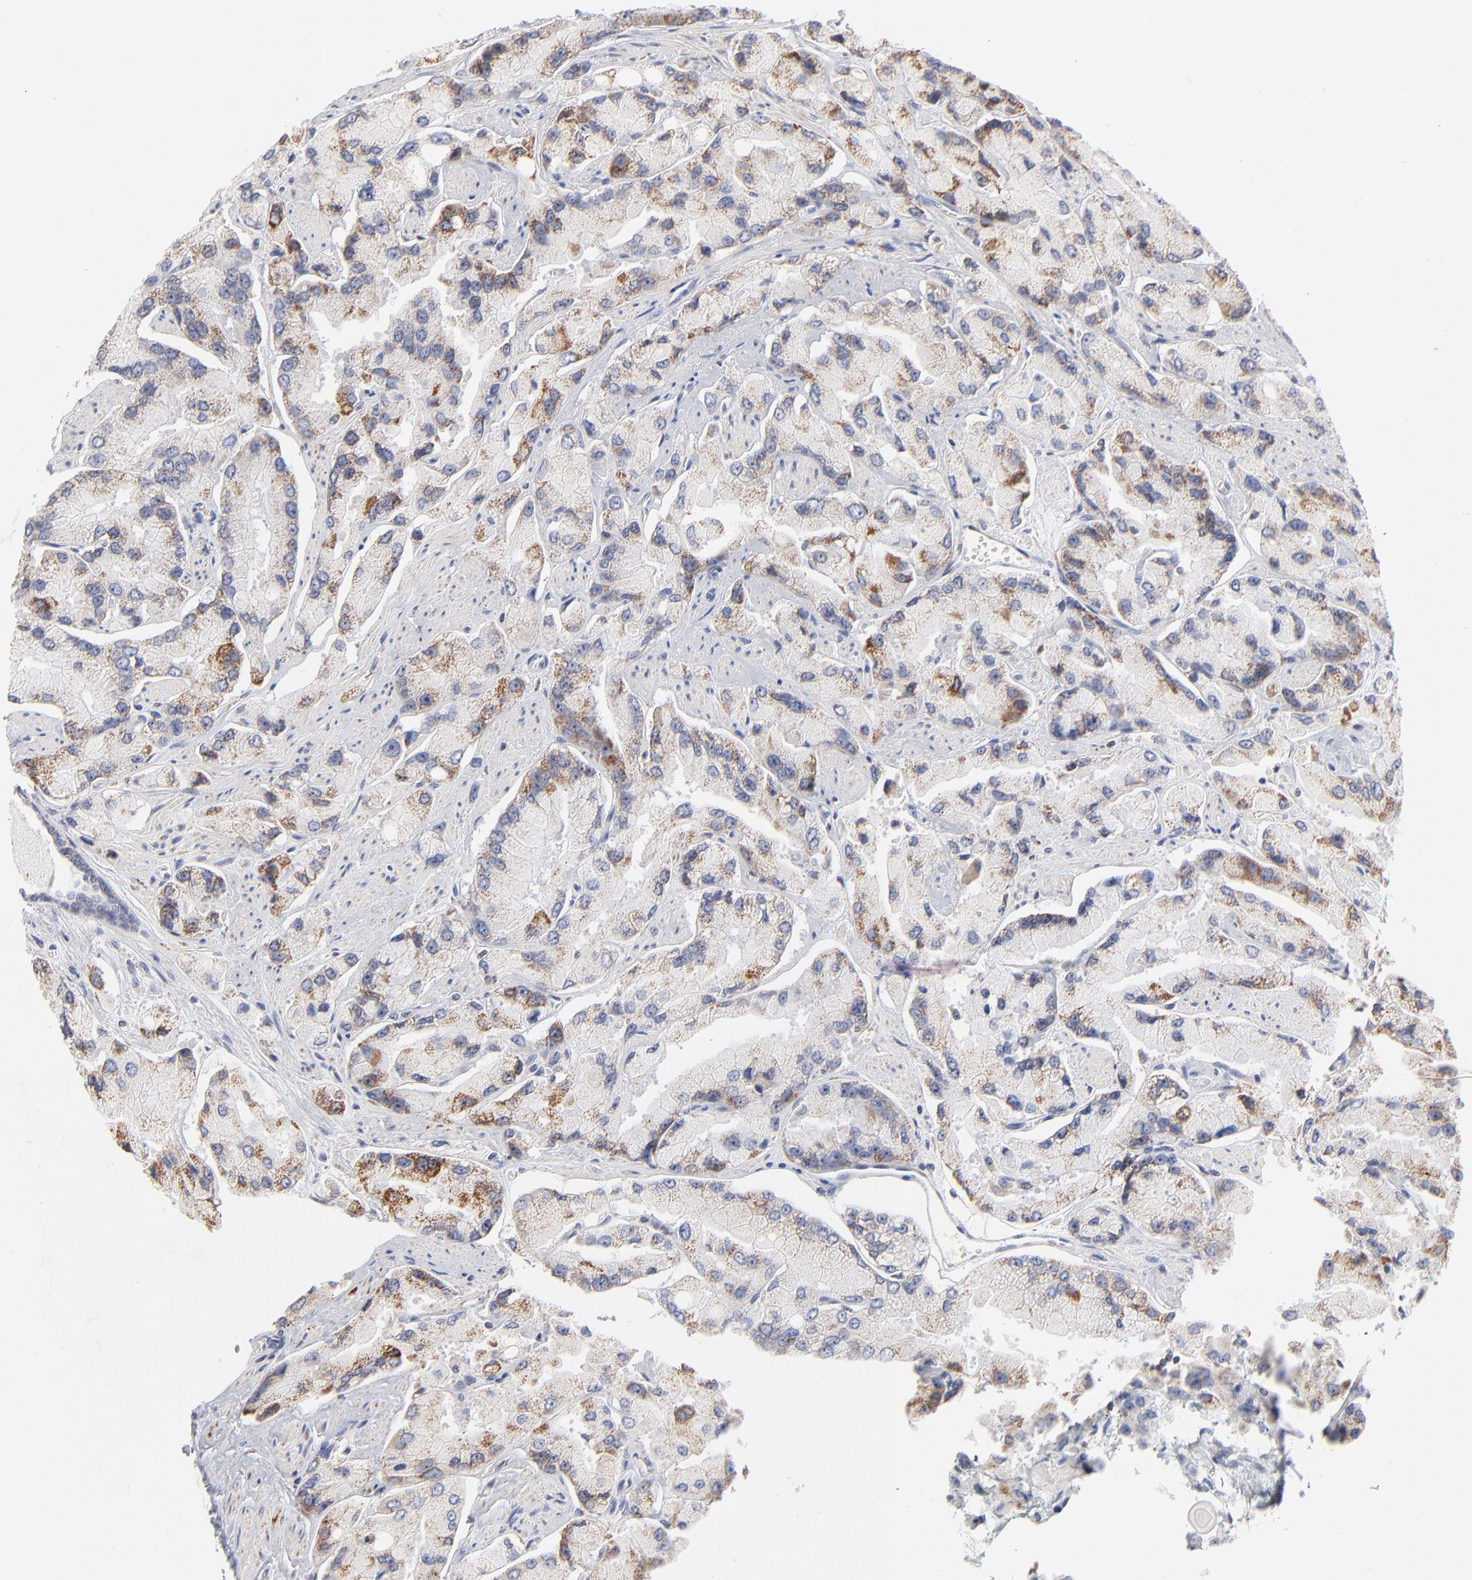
{"staining": {"intensity": "moderate", "quantity": ">75%", "location": "cytoplasmic/membranous"}, "tissue": "prostate cancer", "cell_type": "Tumor cells", "image_type": "cancer", "snomed": [{"axis": "morphology", "description": "Adenocarcinoma, High grade"}, {"axis": "topography", "description": "Prostate"}], "caption": "Approximately >75% of tumor cells in human prostate cancer display moderate cytoplasmic/membranous protein staining as visualized by brown immunohistochemical staining.", "gene": "MRPL58", "patient": {"sex": "male", "age": 58}}